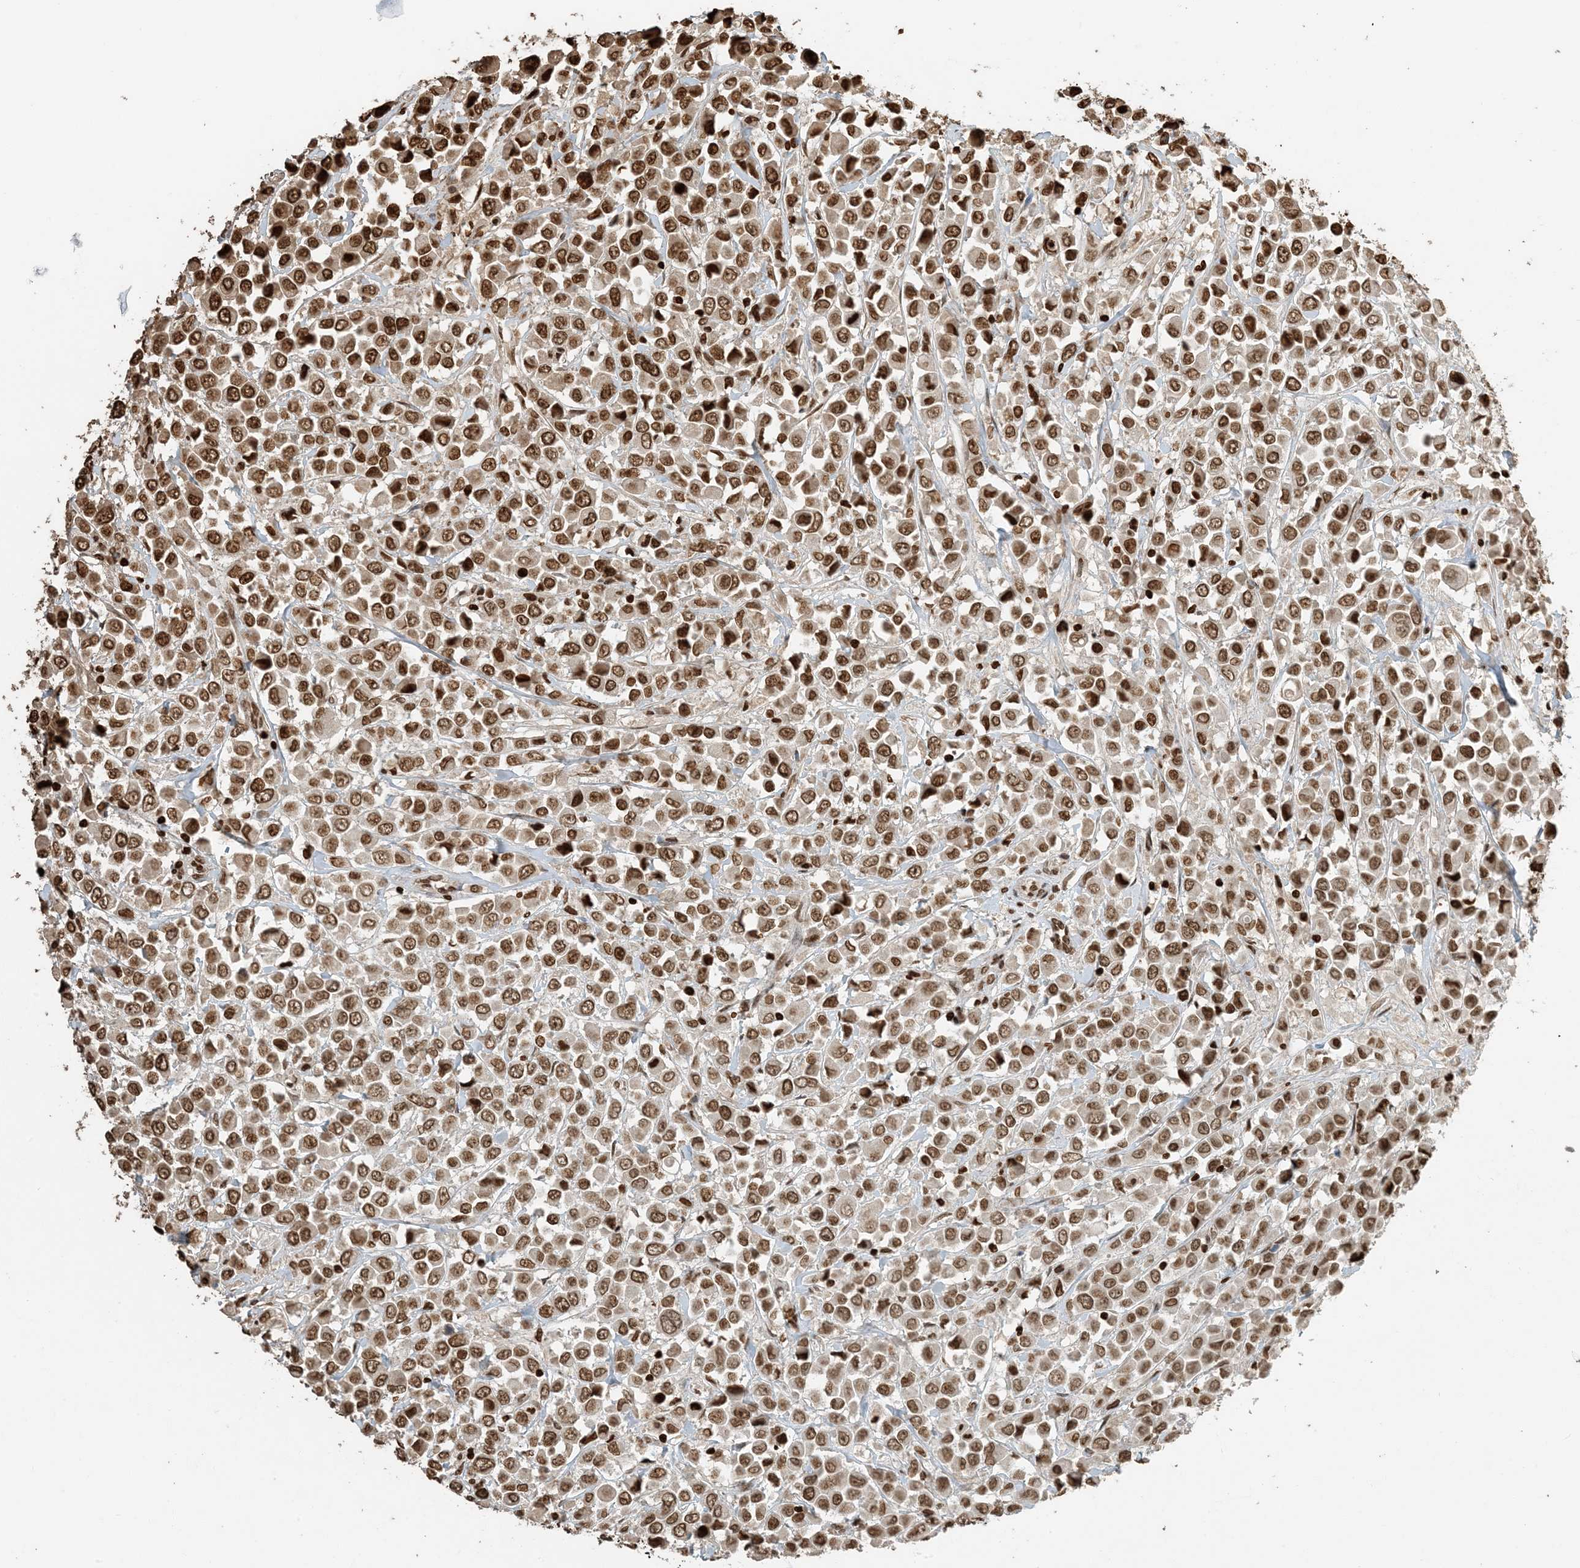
{"staining": {"intensity": "moderate", "quantity": ">75%", "location": "nuclear"}, "tissue": "breast cancer", "cell_type": "Tumor cells", "image_type": "cancer", "snomed": [{"axis": "morphology", "description": "Duct carcinoma"}, {"axis": "topography", "description": "Breast"}], "caption": "Moderate nuclear positivity for a protein is identified in about >75% of tumor cells of breast cancer using IHC.", "gene": "H3-3B", "patient": {"sex": "female", "age": 61}}